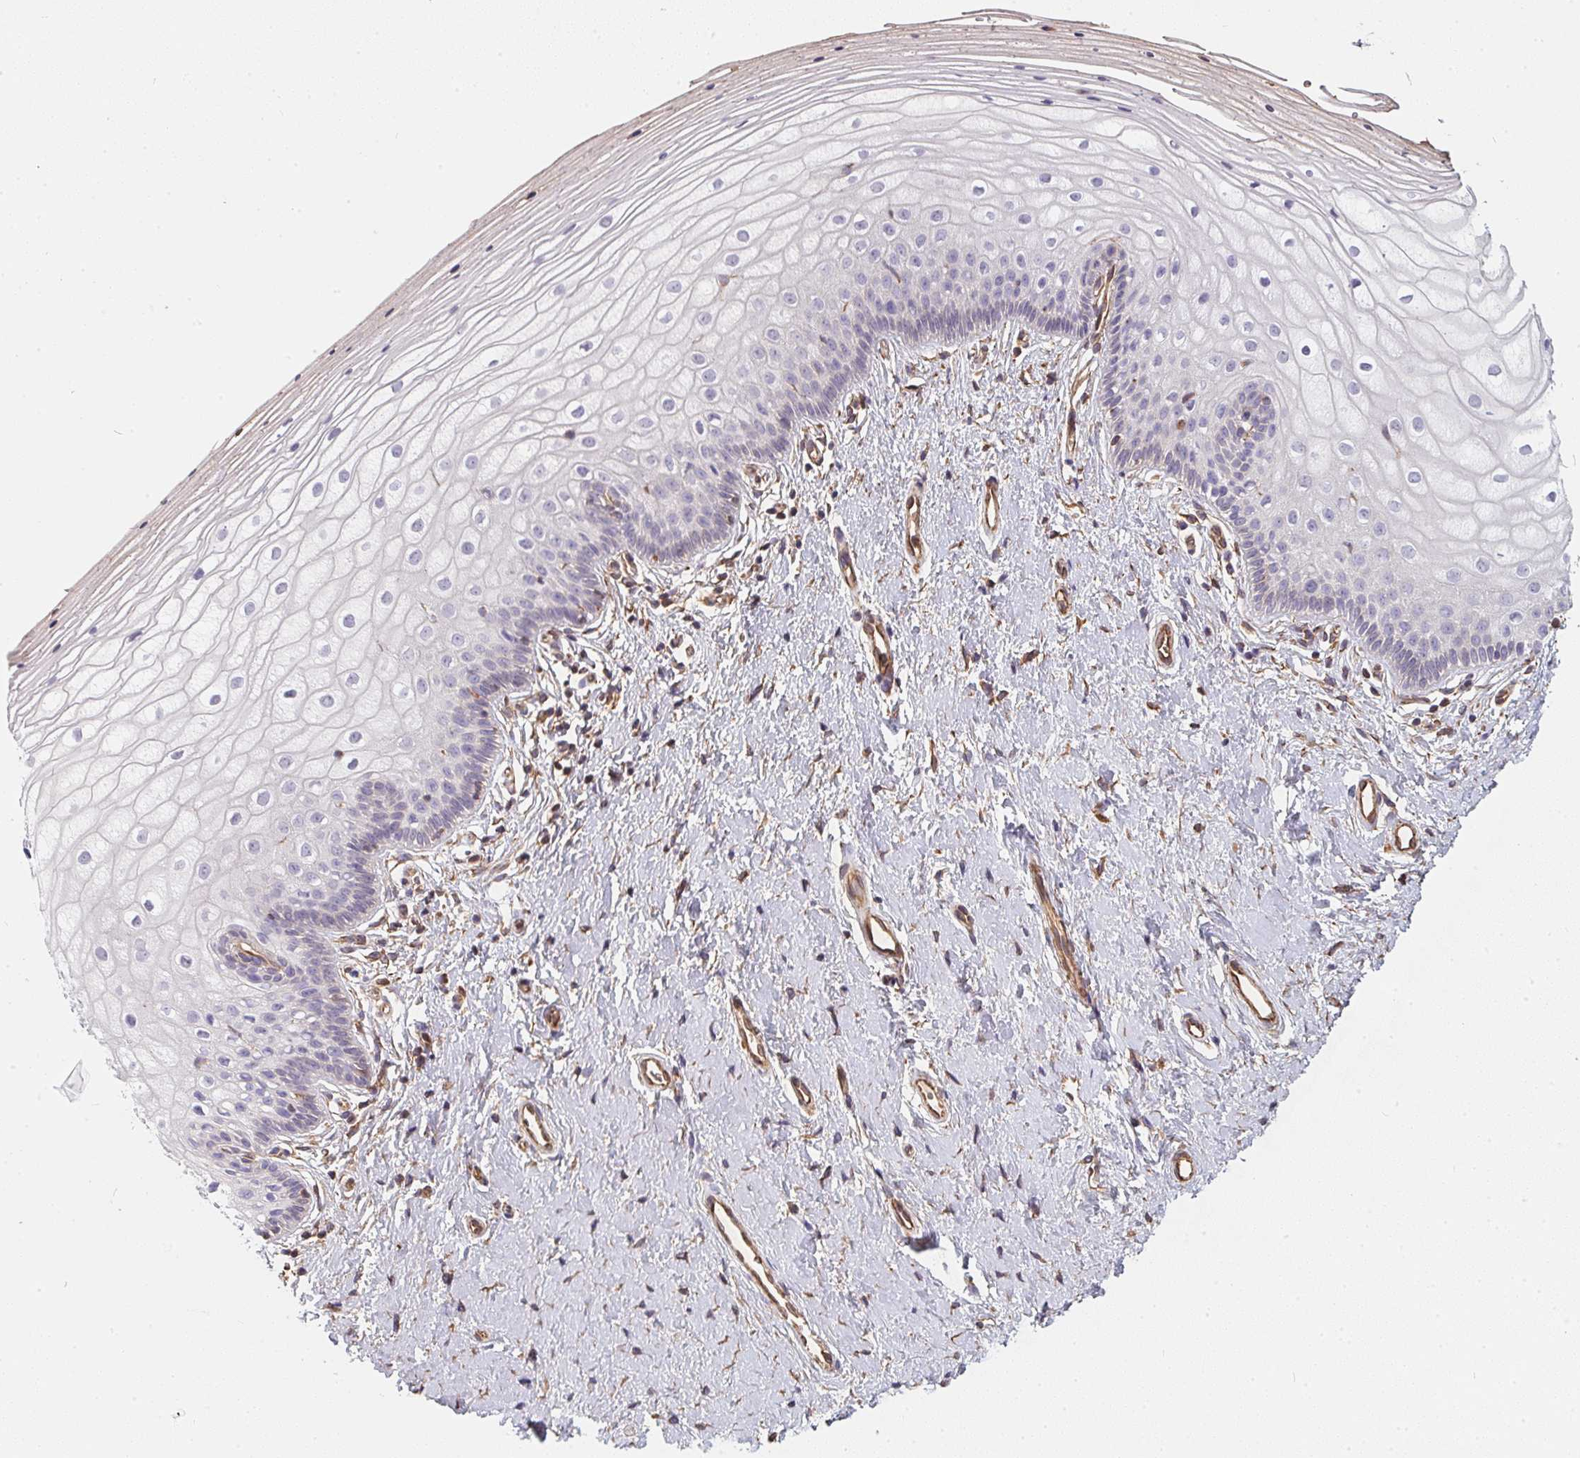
{"staining": {"intensity": "negative", "quantity": "none", "location": "none"}, "tissue": "vagina", "cell_type": "Squamous epithelial cells", "image_type": "normal", "snomed": [{"axis": "morphology", "description": "Normal tissue, NOS"}, {"axis": "topography", "description": "Vagina"}], "caption": "Immunohistochemical staining of unremarkable human vagina demonstrates no significant staining in squamous epithelial cells.", "gene": "TBKBP1", "patient": {"sex": "female", "age": 39}}